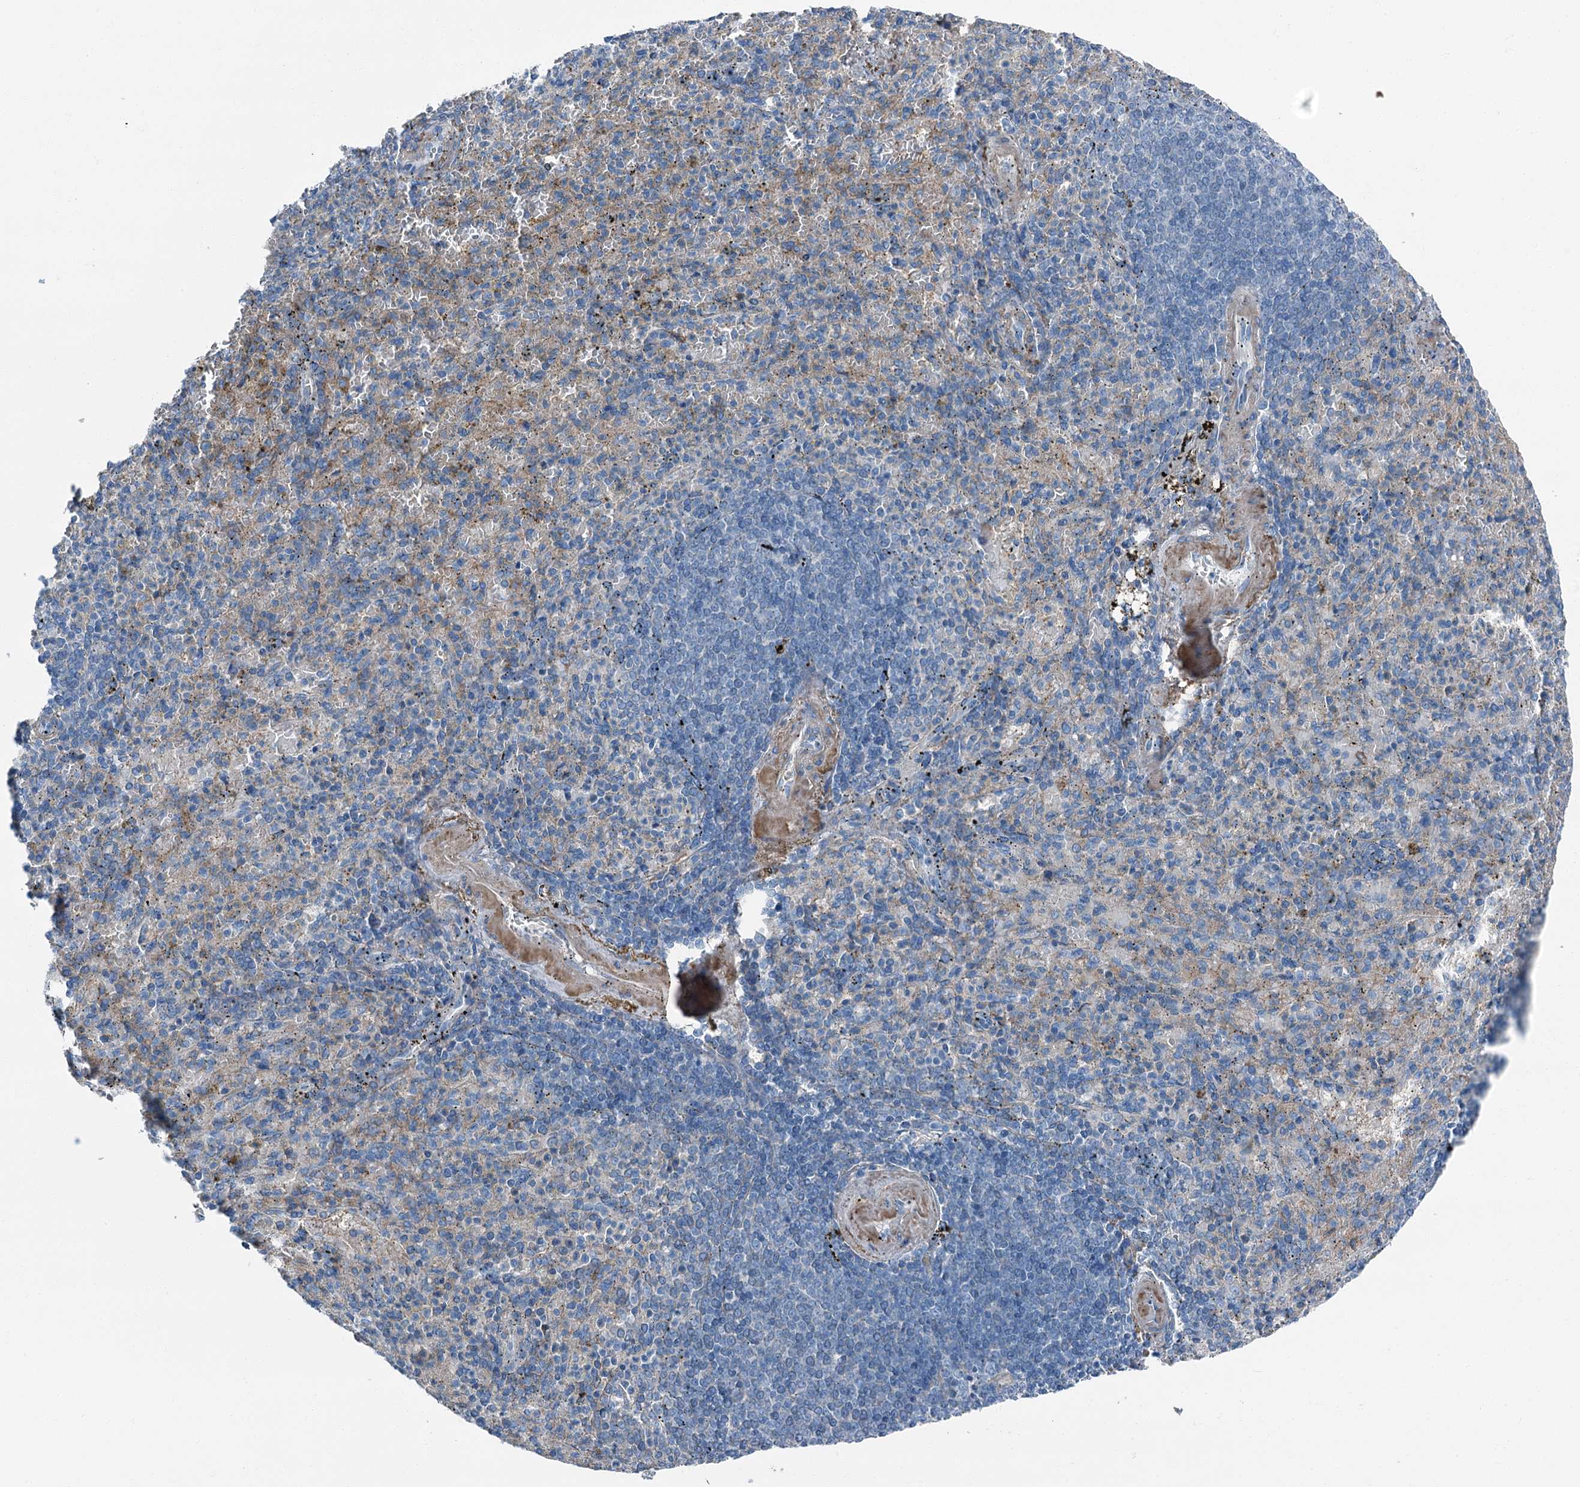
{"staining": {"intensity": "negative", "quantity": "none", "location": "none"}, "tissue": "spleen", "cell_type": "Cells in red pulp", "image_type": "normal", "snomed": [{"axis": "morphology", "description": "Normal tissue, NOS"}, {"axis": "topography", "description": "Spleen"}], "caption": "Immunohistochemistry photomicrograph of normal human spleen stained for a protein (brown), which exhibits no expression in cells in red pulp.", "gene": "AXL", "patient": {"sex": "female", "age": 74}}